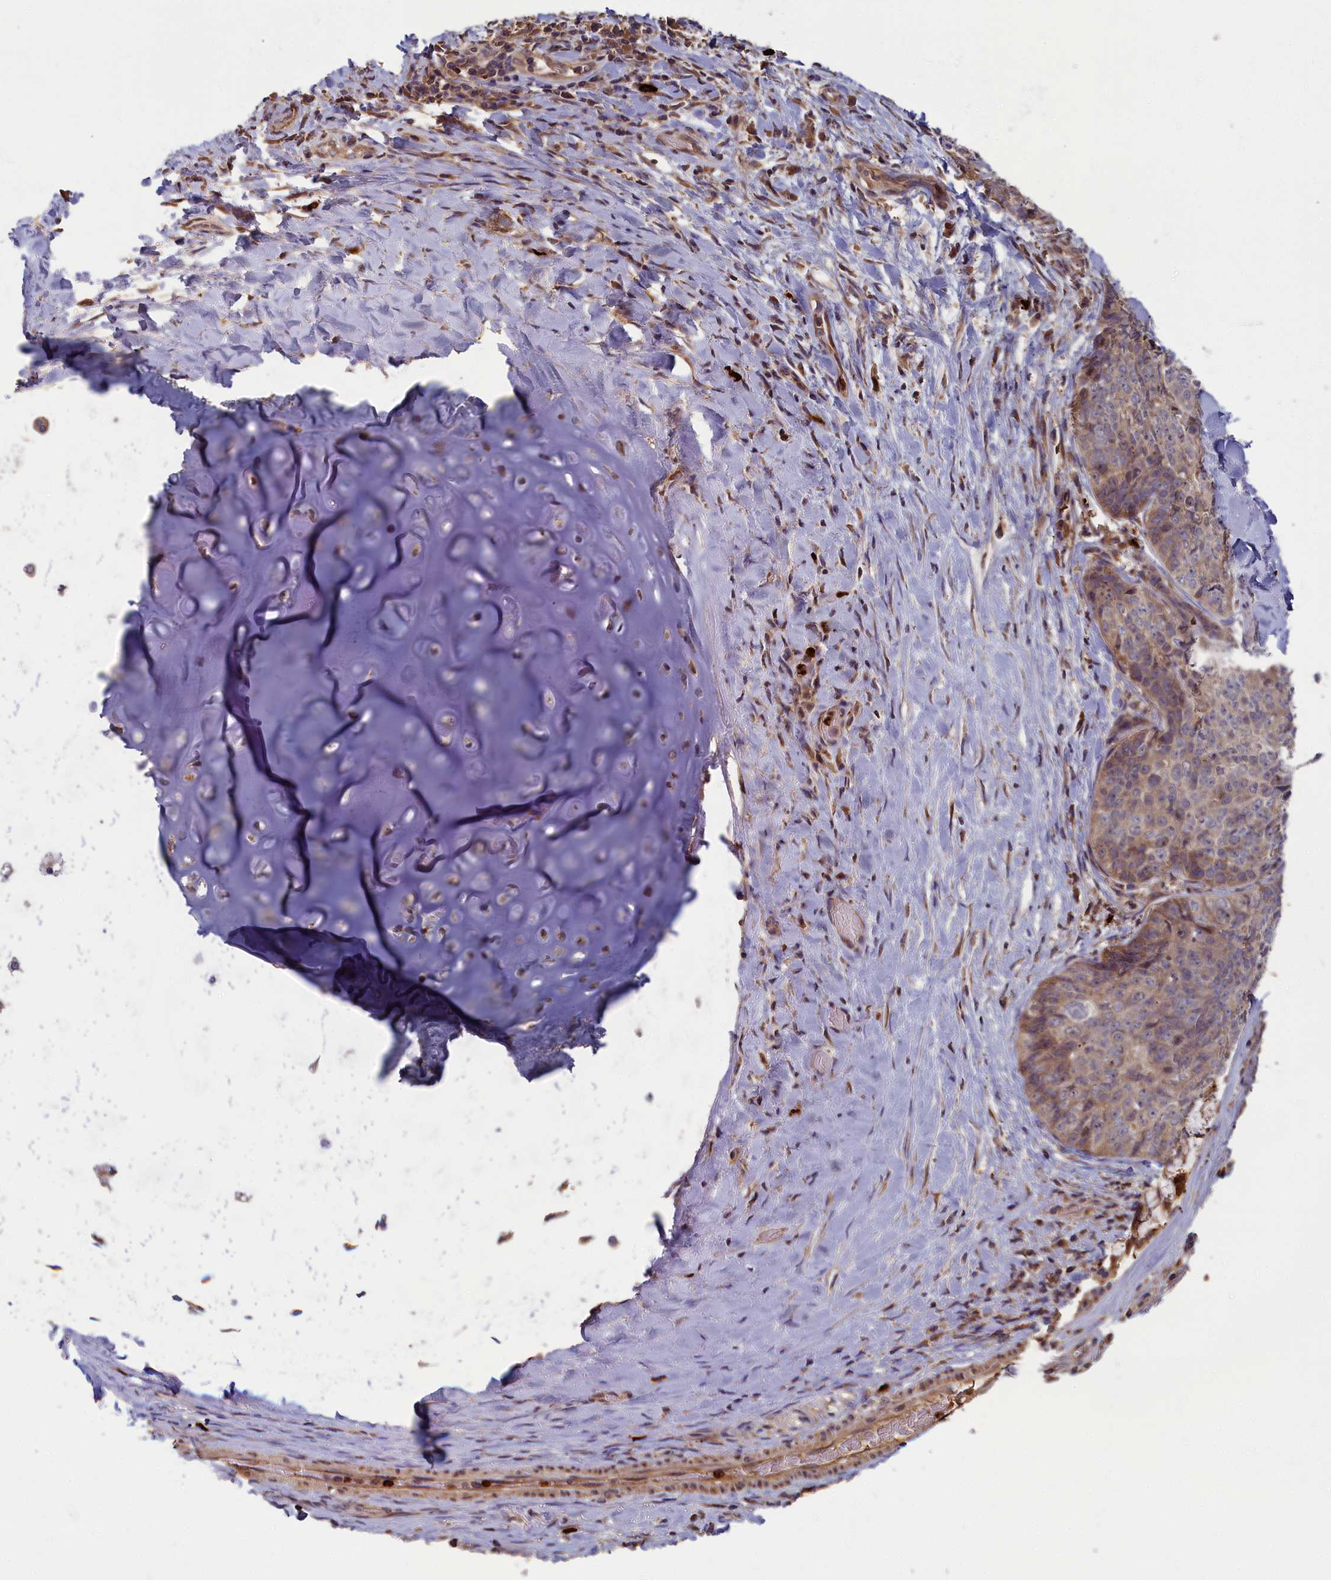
{"staining": {"intensity": "negative", "quantity": "none", "location": "none"}, "tissue": "adipose tissue", "cell_type": "Adipocytes", "image_type": "normal", "snomed": [{"axis": "morphology", "description": "Normal tissue, NOS"}, {"axis": "morphology", "description": "Squamous cell carcinoma, NOS"}, {"axis": "topography", "description": "Bronchus"}, {"axis": "topography", "description": "Lung"}], "caption": "This is an immunohistochemistry image of unremarkable human adipose tissue. There is no positivity in adipocytes.", "gene": "TNK2", "patient": {"sex": "male", "age": 64}}